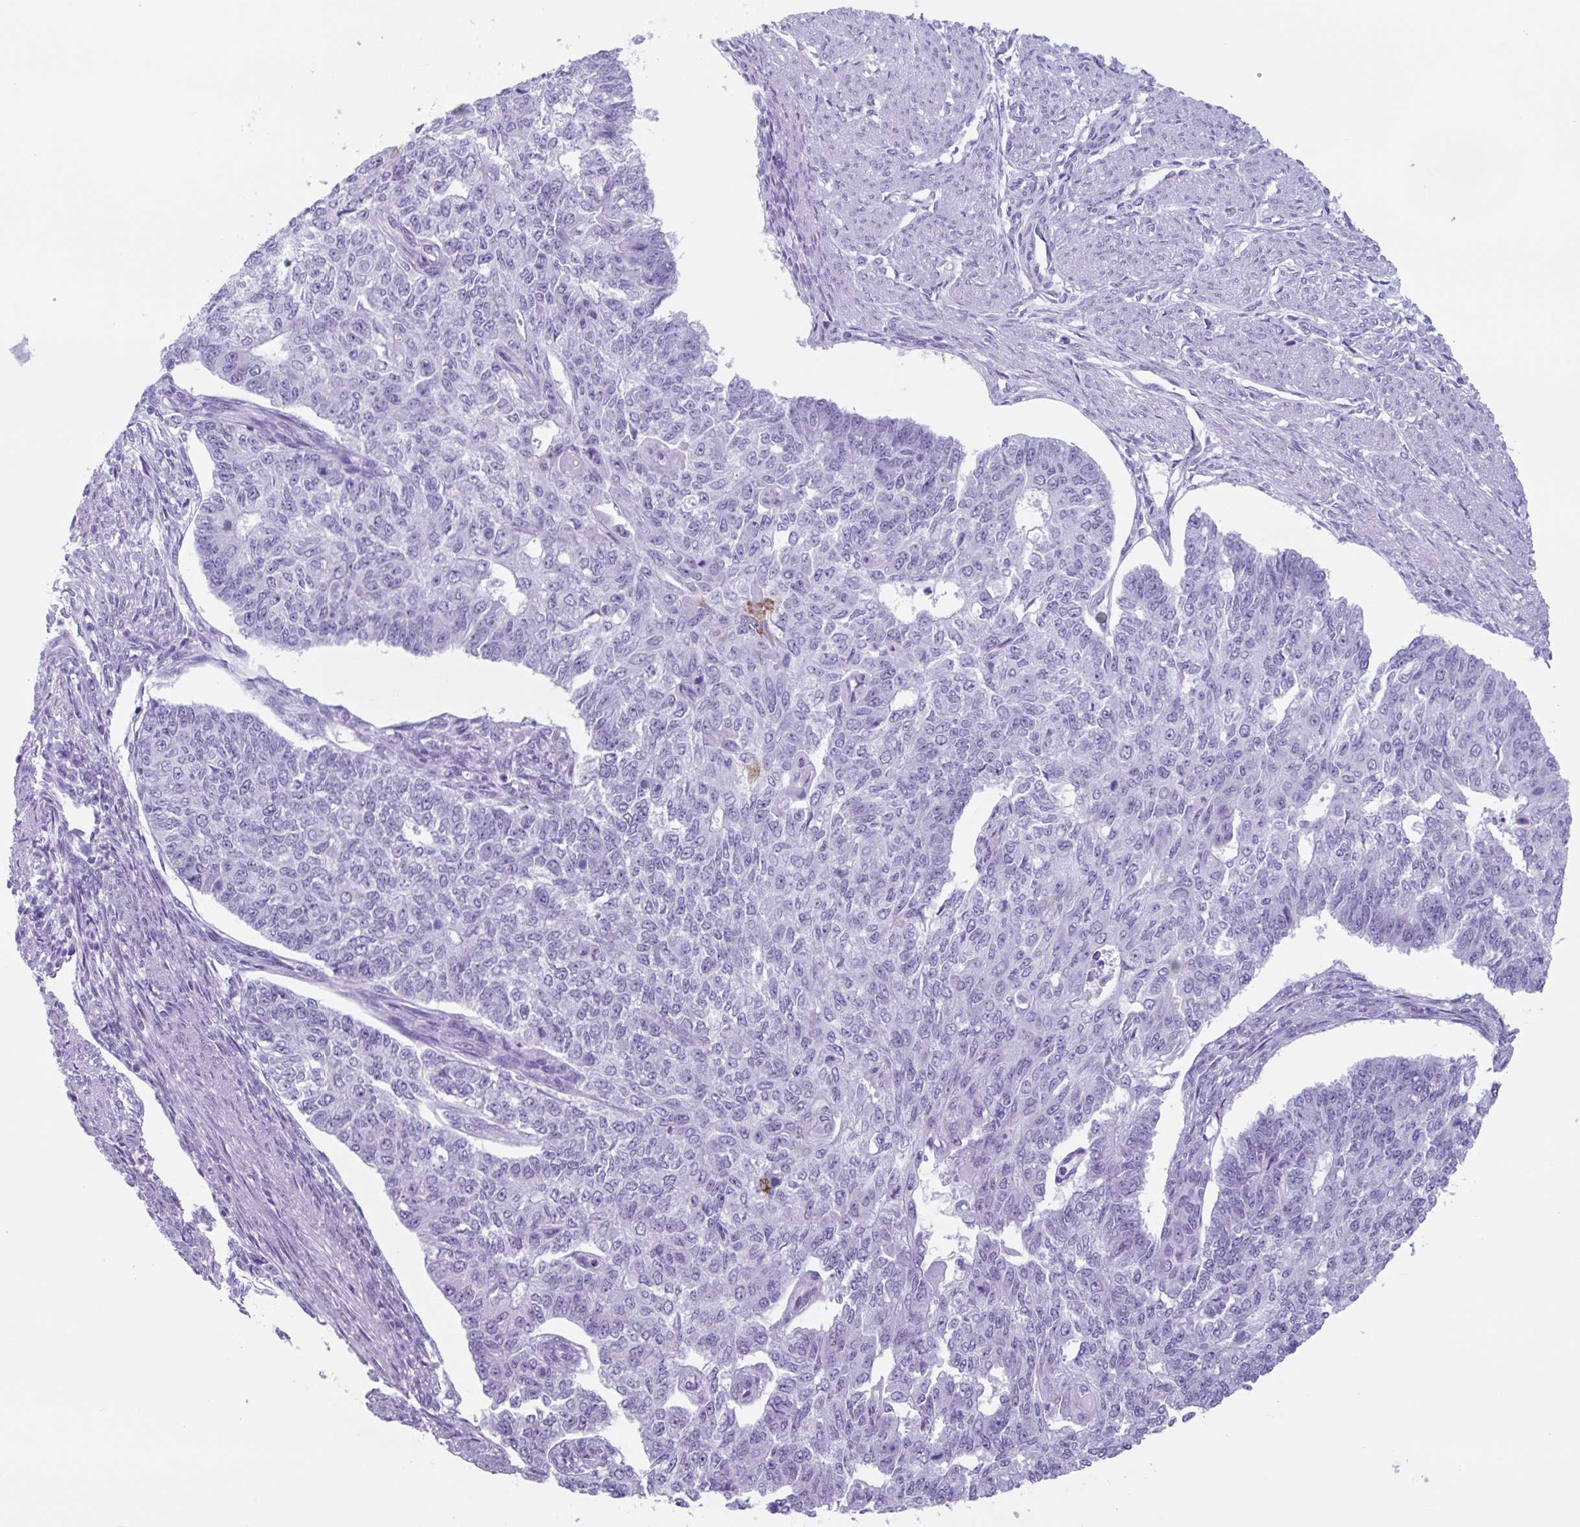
{"staining": {"intensity": "negative", "quantity": "none", "location": "none"}, "tissue": "endometrial cancer", "cell_type": "Tumor cells", "image_type": "cancer", "snomed": [{"axis": "morphology", "description": "Adenocarcinoma, NOS"}, {"axis": "topography", "description": "Endometrium"}], "caption": "Tumor cells show no significant protein expression in adenocarcinoma (endometrial). Nuclei are stained in blue.", "gene": "TNFRSF8", "patient": {"sex": "female", "age": 32}}